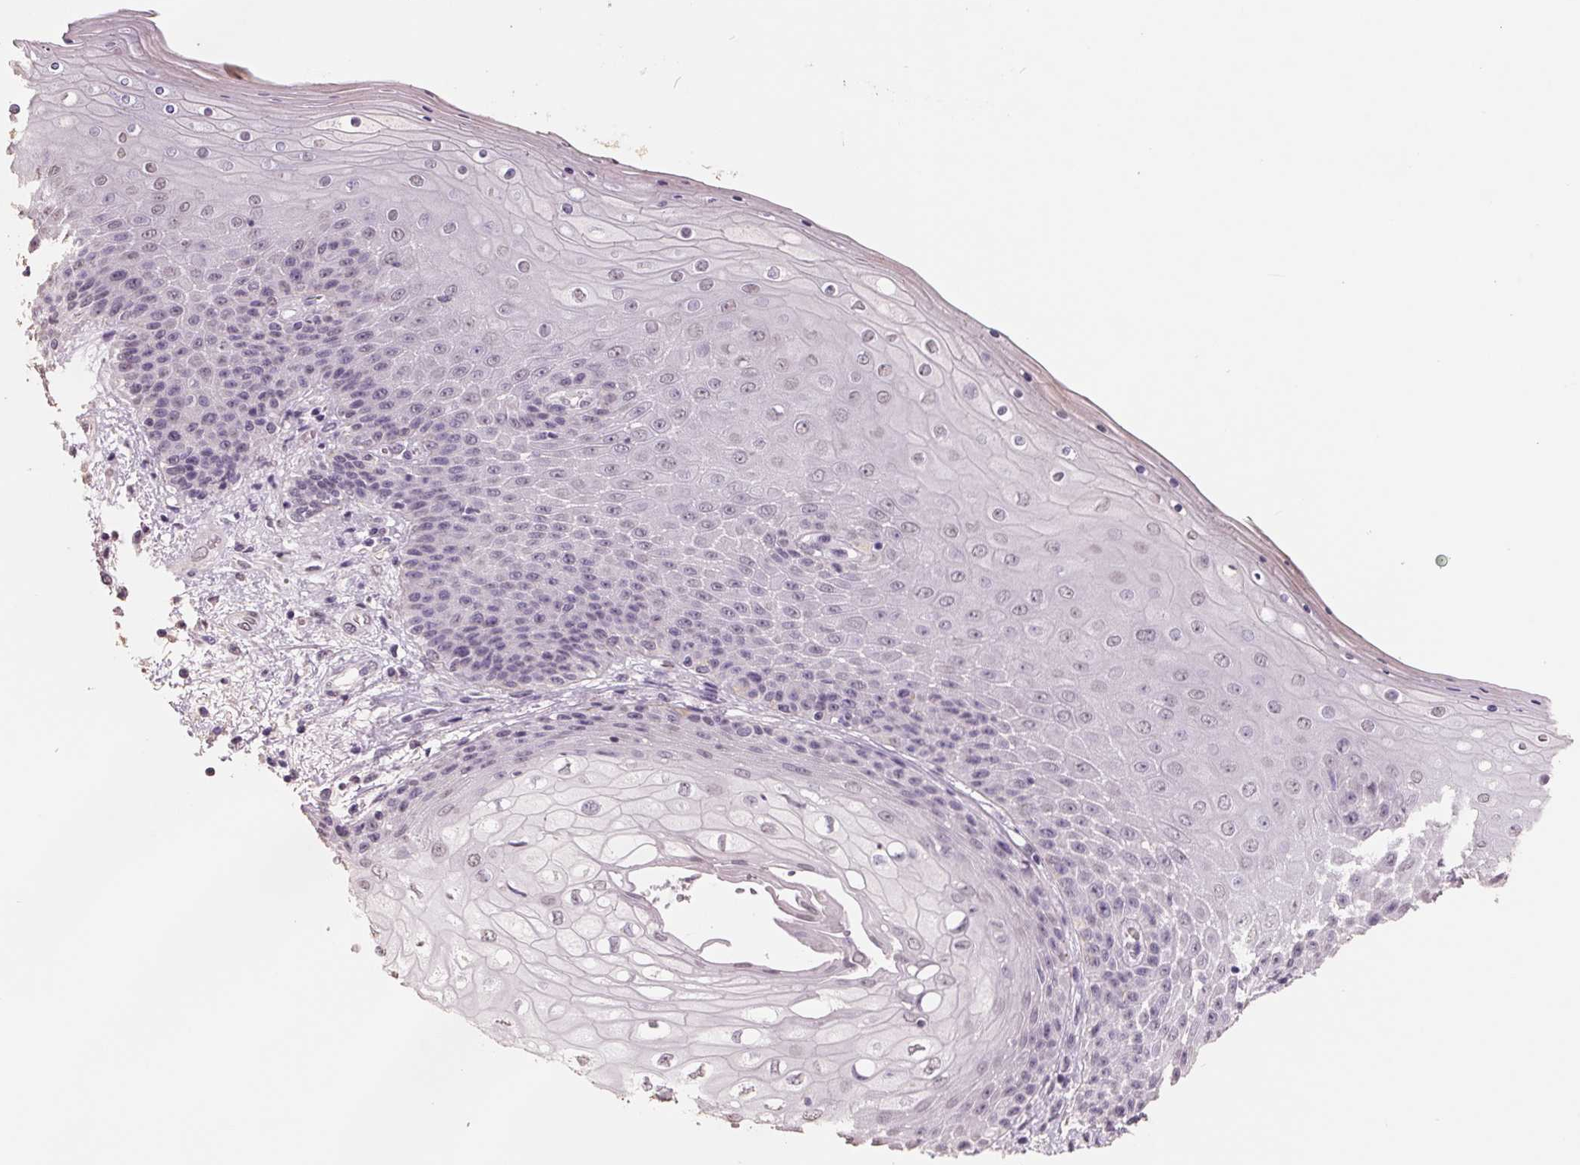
{"staining": {"intensity": "weak", "quantity": "<25%", "location": "cytoplasmic/membranous"}, "tissue": "skin", "cell_type": "Epidermal cells", "image_type": "normal", "snomed": [{"axis": "morphology", "description": "Normal tissue, NOS"}, {"axis": "topography", "description": "Anal"}], "caption": "This is an IHC photomicrograph of unremarkable skin. There is no staining in epidermal cells.", "gene": "FTCD", "patient": {"sex": "female", "age": 46}}